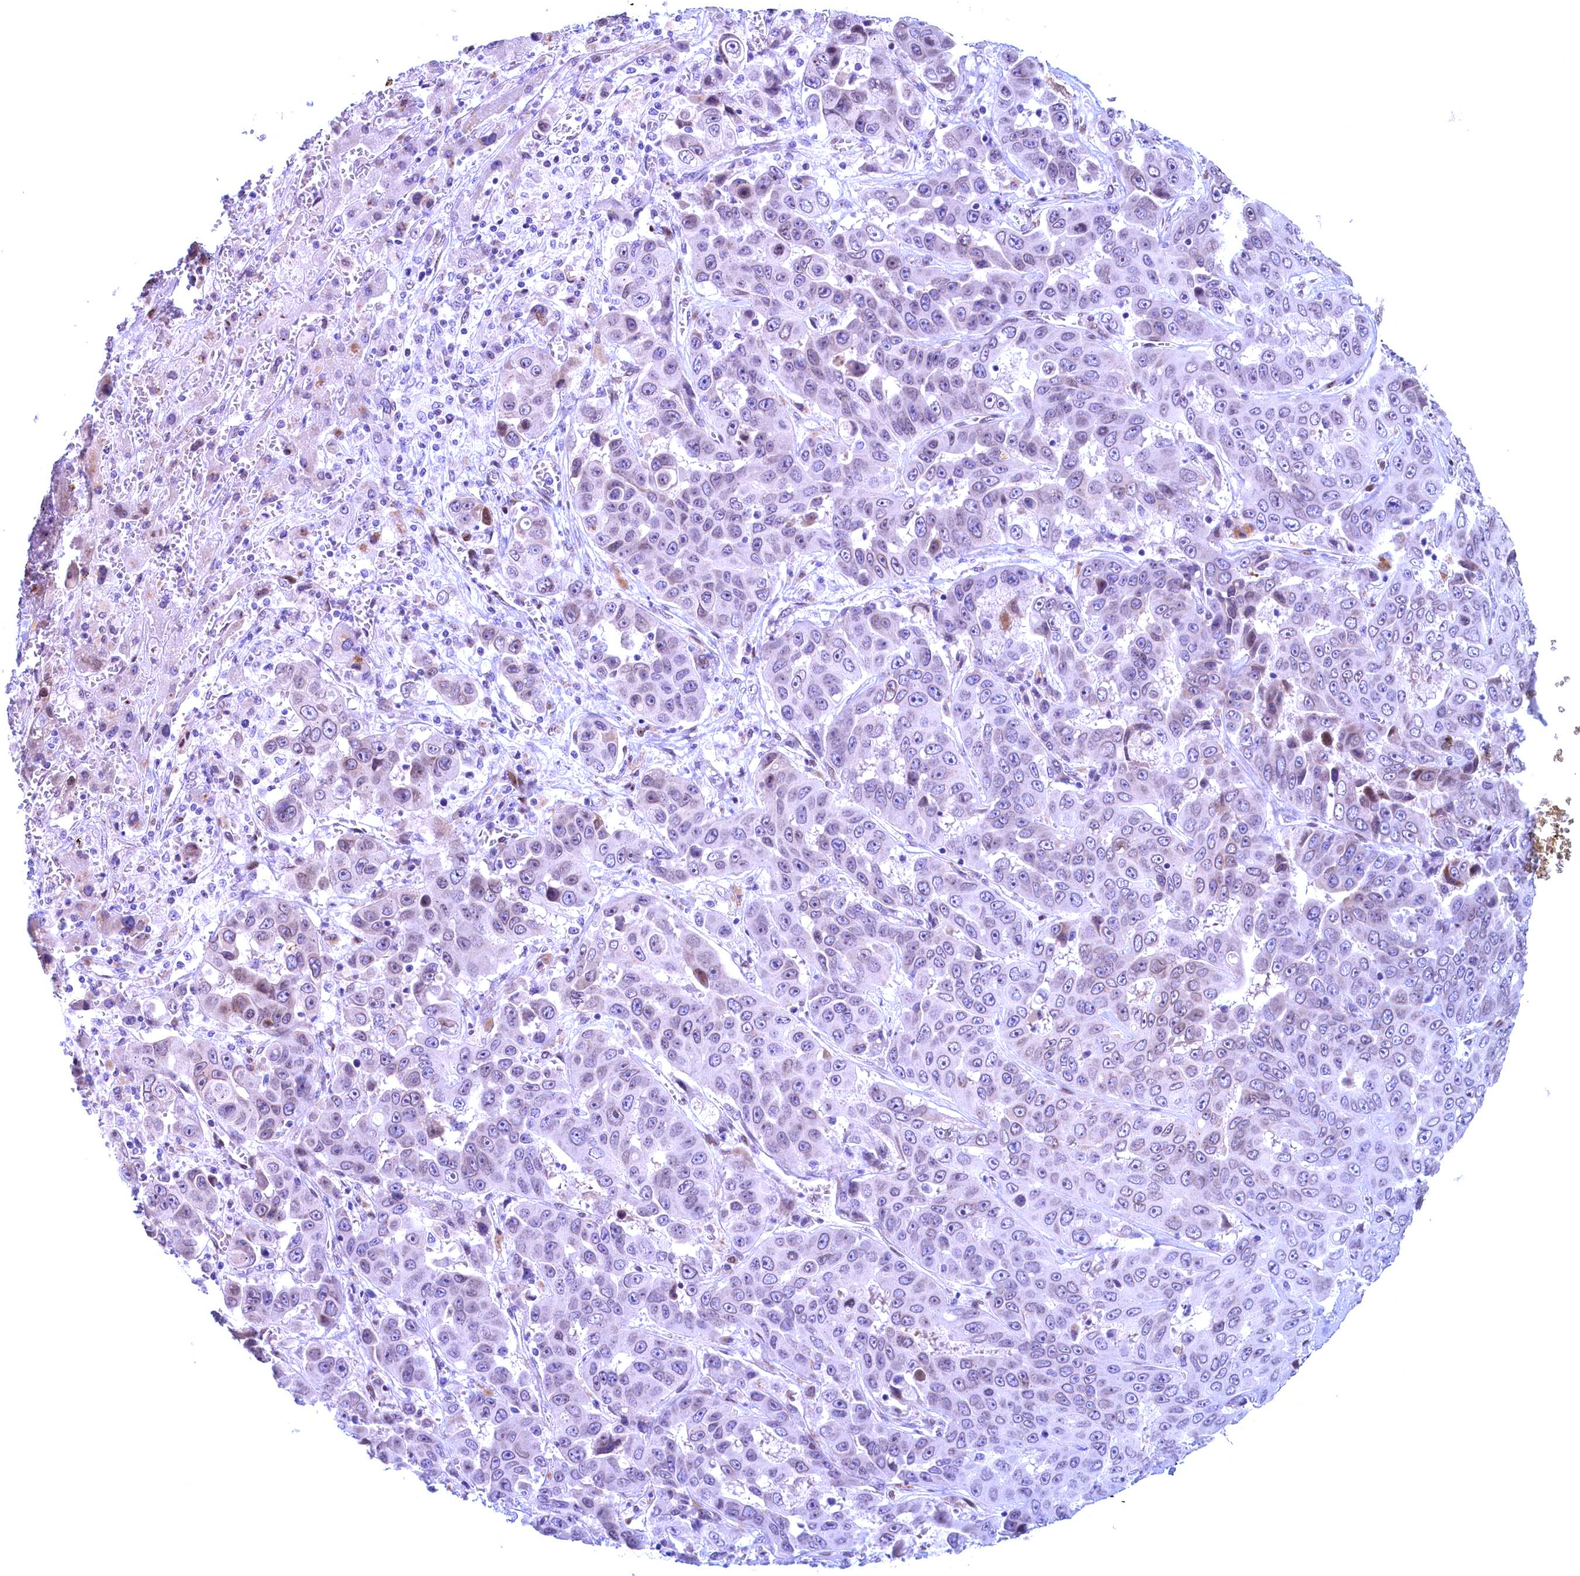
{"staining": {"intensity": "weak", "quantity": "25%-75%", "location": "cytoplasmic/membranous,nuclear"}, "tissue": "liver cancer", "cell_type": "Tumor cells", "image_type": "cancer", "snomed": [{"axis": "morphology", "description": "Cholangiocarcinoma"}, {"axis": "topography", "description": "Liver"}], "caption": "IHC (DAB (3,3'-diaminobenzidine)) staining of cholangiocarcinoma (liver) exhibits weak cytoplasmic/membranous and nuclear protein expression in about 25%-75% of tumor cells. The staining is performed using DAB (3,3'-diaminobenzidine) brown chromogen to label protein expression. The nuclei are counter-stained blue using hematoxylin.", "gene": "GPSM1", "patient": {"sex": "female", "age": 52}}